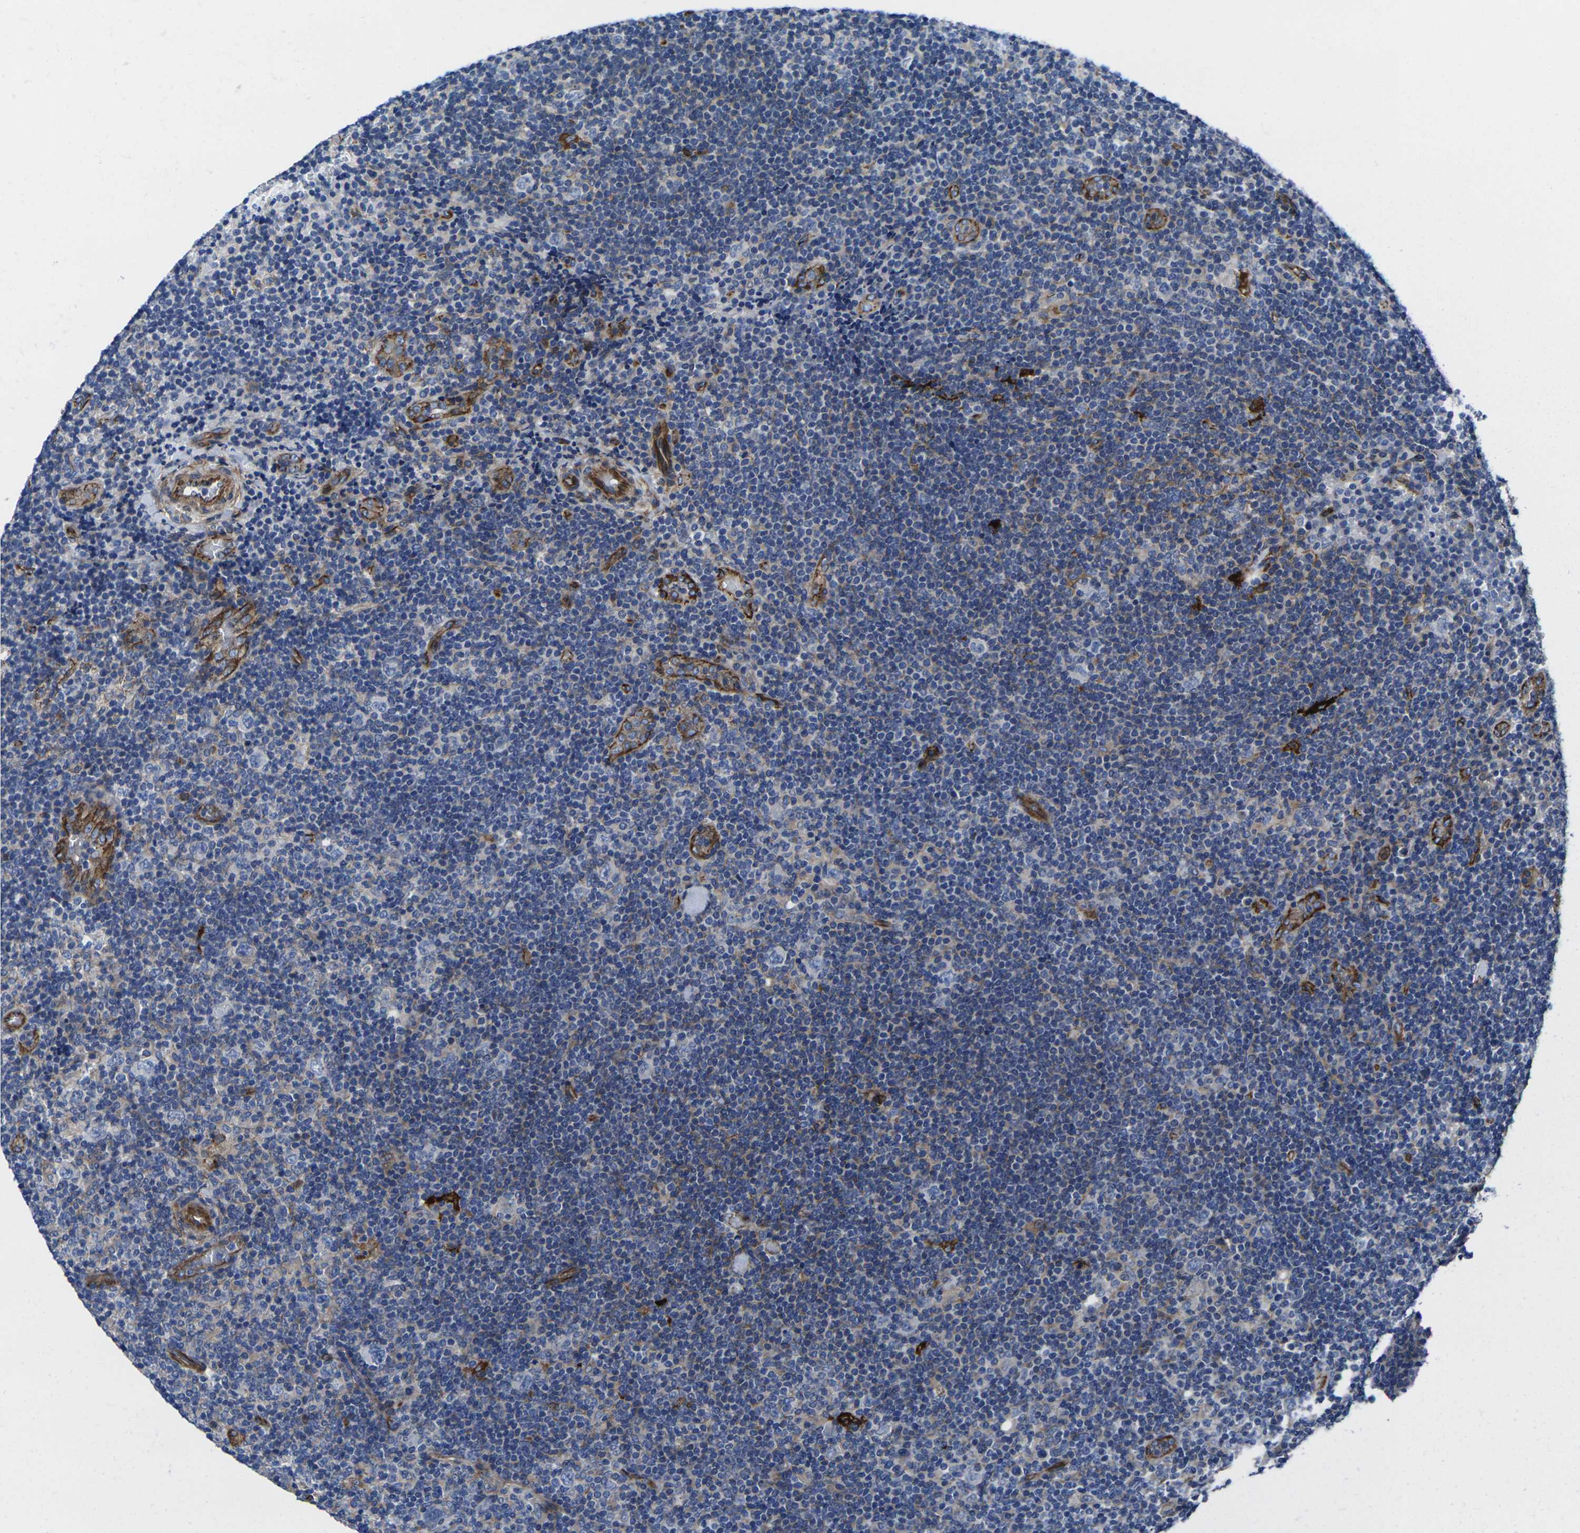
{"staining": {"intensity": "negative", "quantity": "none", "location": "none"}, "tissue": "lymphoma", "cell_type": "Tumor cells", "image_type": "cancer", "snomed": [{"axis": "morphology", "description": "Hodgkin's disease, NOS"}, {"axis": "topography", "description": "Lymph node"}], "caption": "Tumor cells are negative for brown protein staining in Hodgkin's disease.", "gene": "NUMB", "patient": {"sex": "female", "age": 57}}